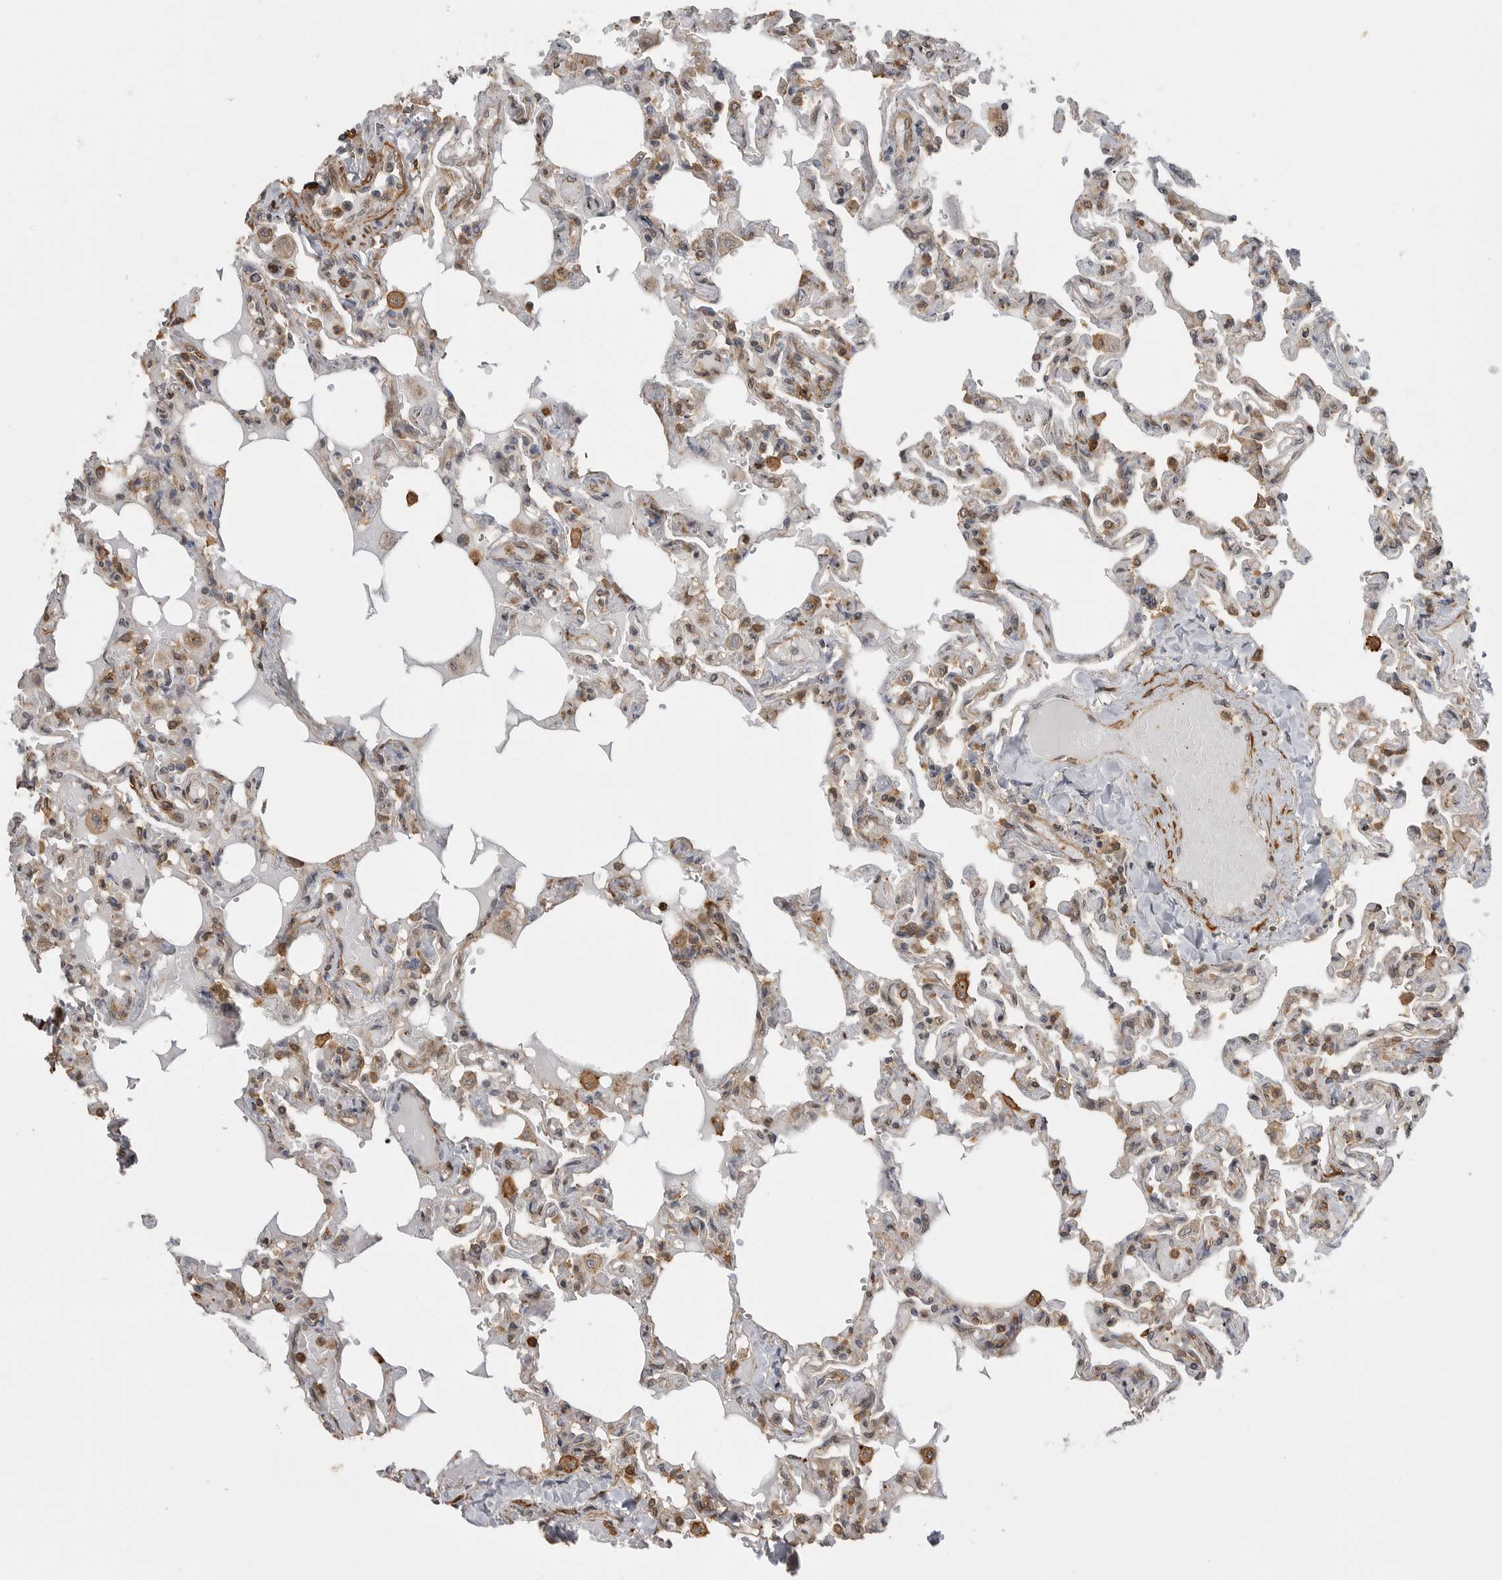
{"staining": {"intensity": "moderate", "quantity": "25%-75%", "location": "cytoplasmic/membranous"}, "tissue": "lung", "cell_type": "Alveolar cells", "image_type": "normal", "snomed": [{"axis": "morphology", "description": "Normal tissue, NOS"}, {"axis": "topography", "description": "Lung"}], "caption": "Protein staining shows moderate cytoplasmic/membranous staining in about 25%-75% of alveolar cells in benign lung.", "gene": "ERN1", "patient": {"sex": "male", "age": 21}}